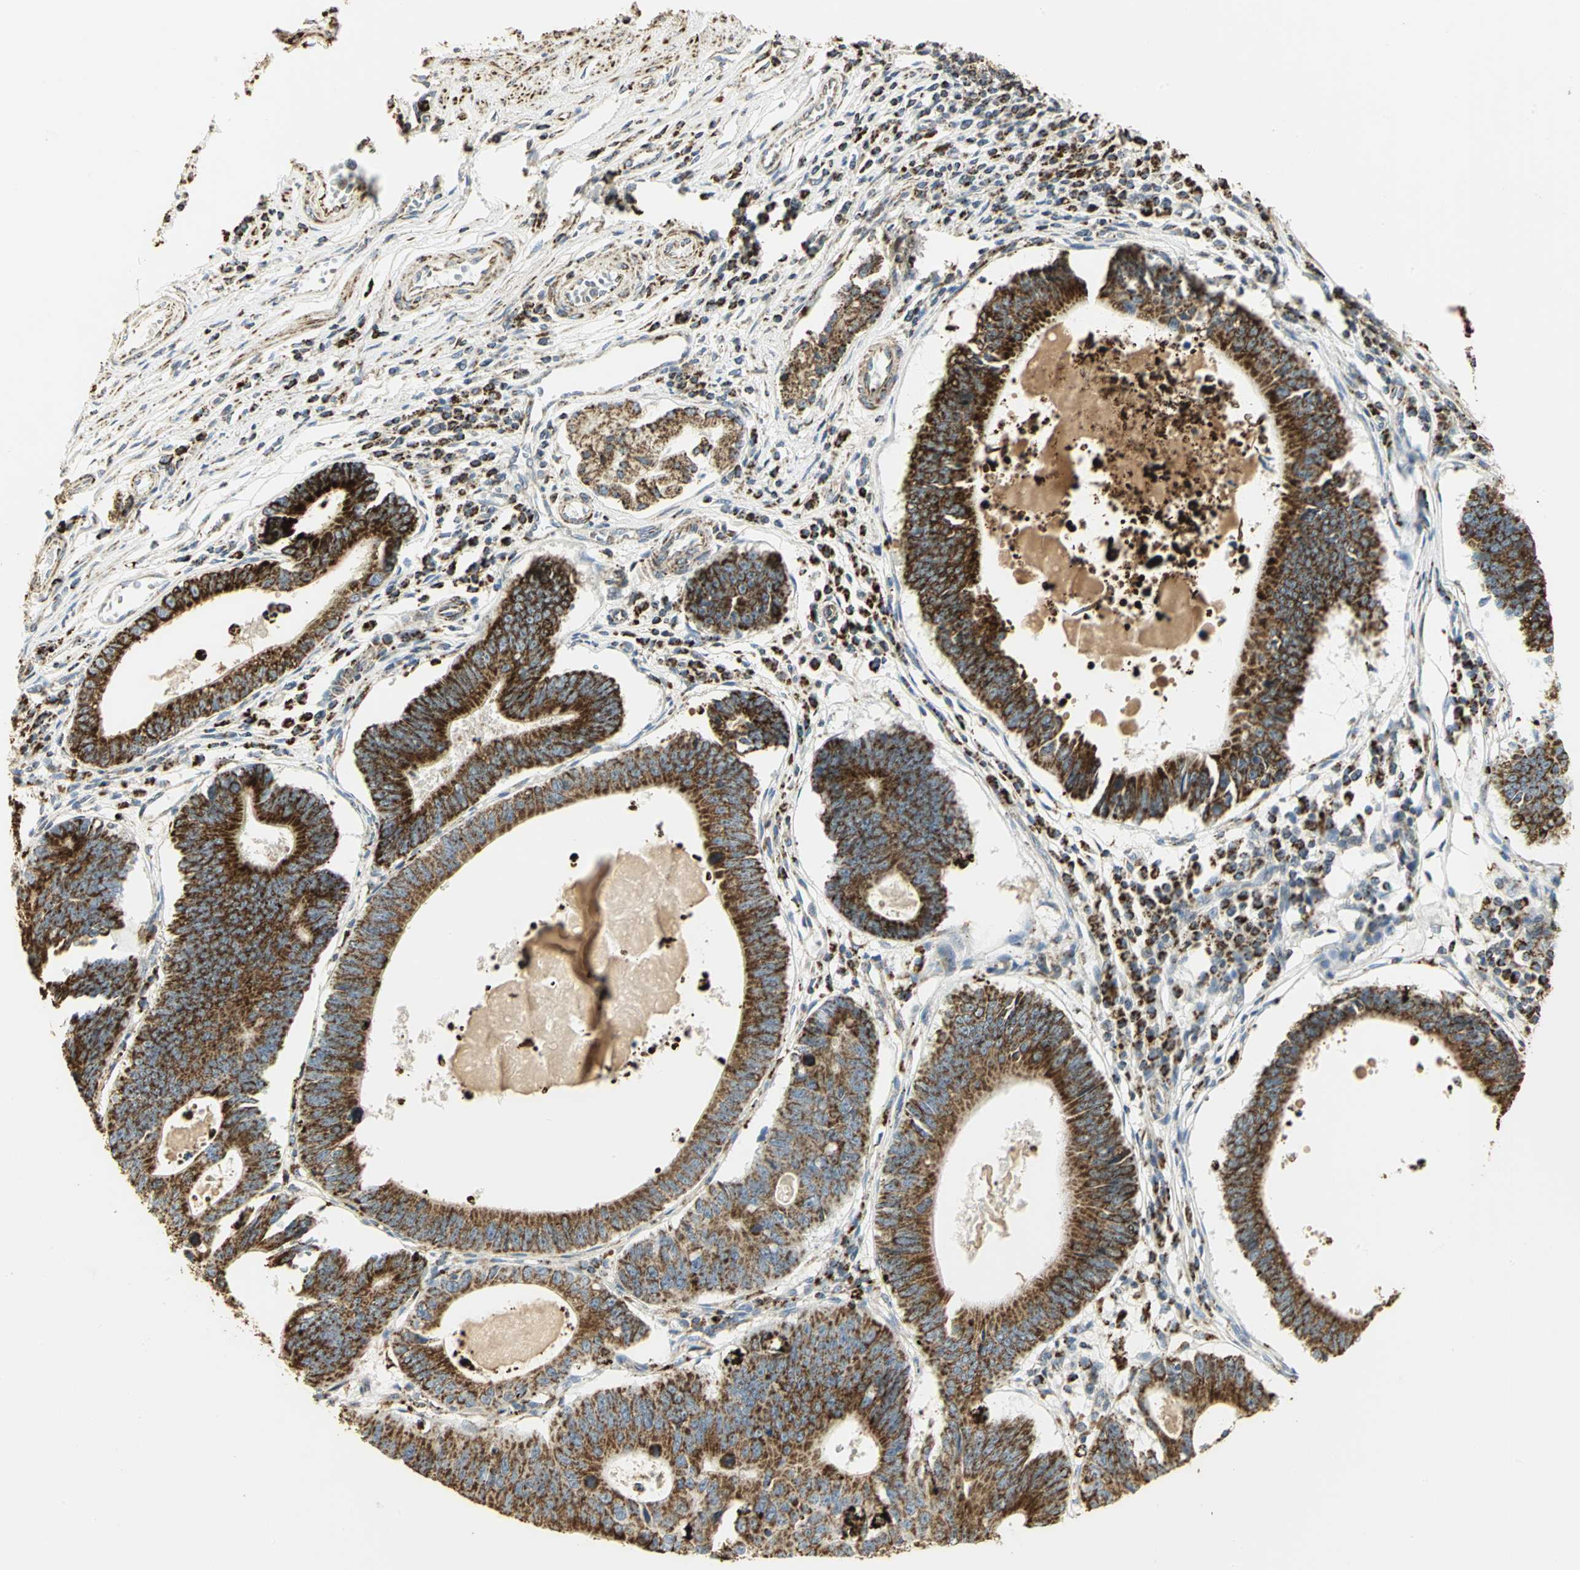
{"staining": {"intensity": "strong", "quantity": ">75%", "location": "cytoplasmic/membranous"}, "tissue": "stomach cancer", "cell_type": "Tumor cells", "image_type": "cancer", "snomed": [{"axis": "morphology", "description": "Adenocarcinoma, NOS"}, {"axis": "topography", "description": "Stomach"}], "caption": "Tumor cells show strong cytoplasmic/membranous staining in approximately >75% of cells in stomach cancer (adenocarcinoma).", "gene": "VDAC1", "patient": {"sex": "male", "age": 59}}